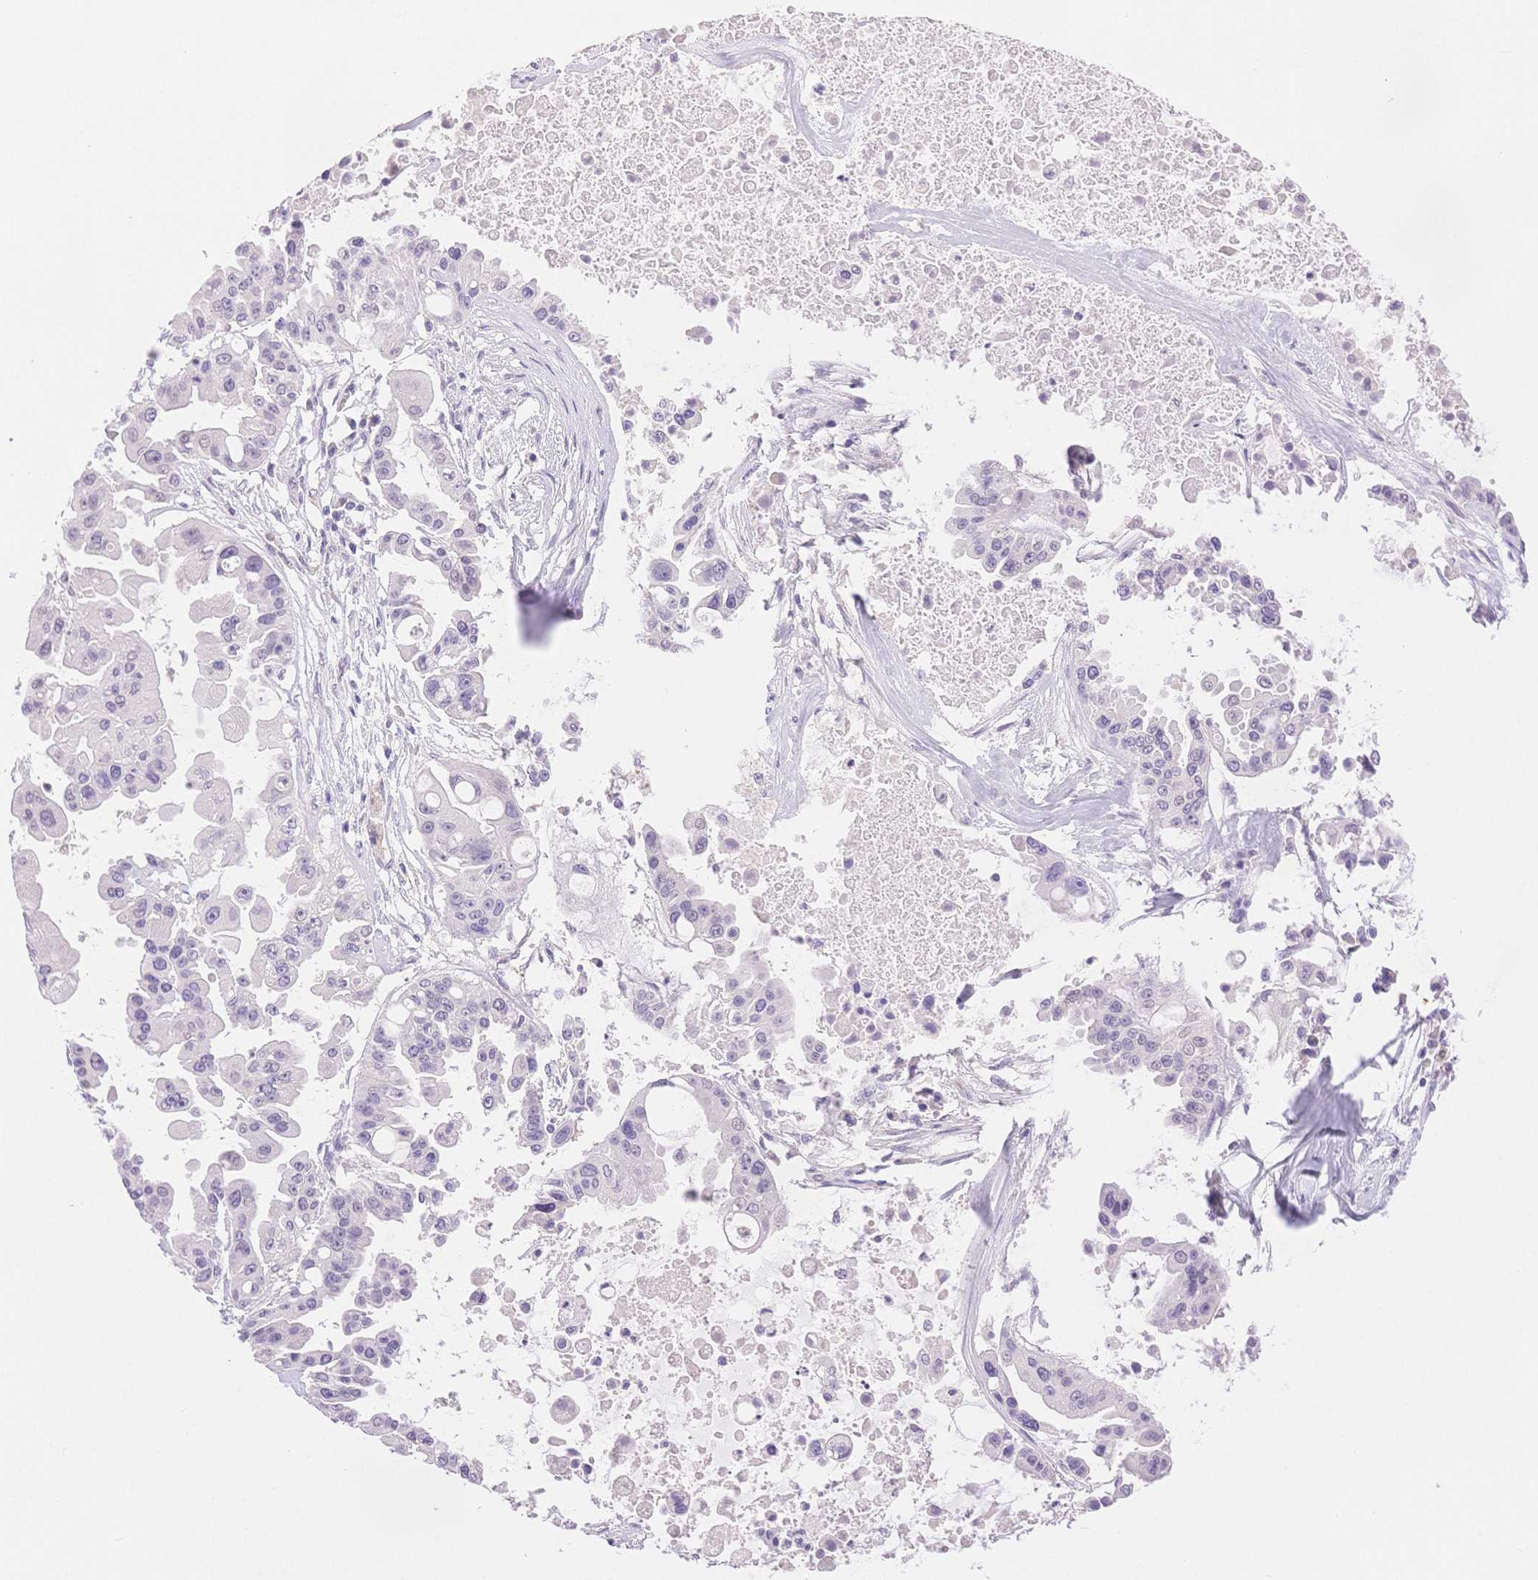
{"staining": {"intensity": "negative", "quantity": "none", "location": "none"}, "tissue": "ovarian cancer", "cell_type": "Tumor cells", "image_type": "cancer", "snomed": [{"axis": "morphology", "description": "Cystadenocarcinoma, serous, NOS"}, {"axis": "topography", "description": "Ovary"}], "caption": "DAB immunohistochemical staining of human ovarian cancer (serous cystadenocarcinoma) reveals no significant positivity in tumor cells.", "gene": "MYOM1", "patient": {"sex": "female", "age": 56}}